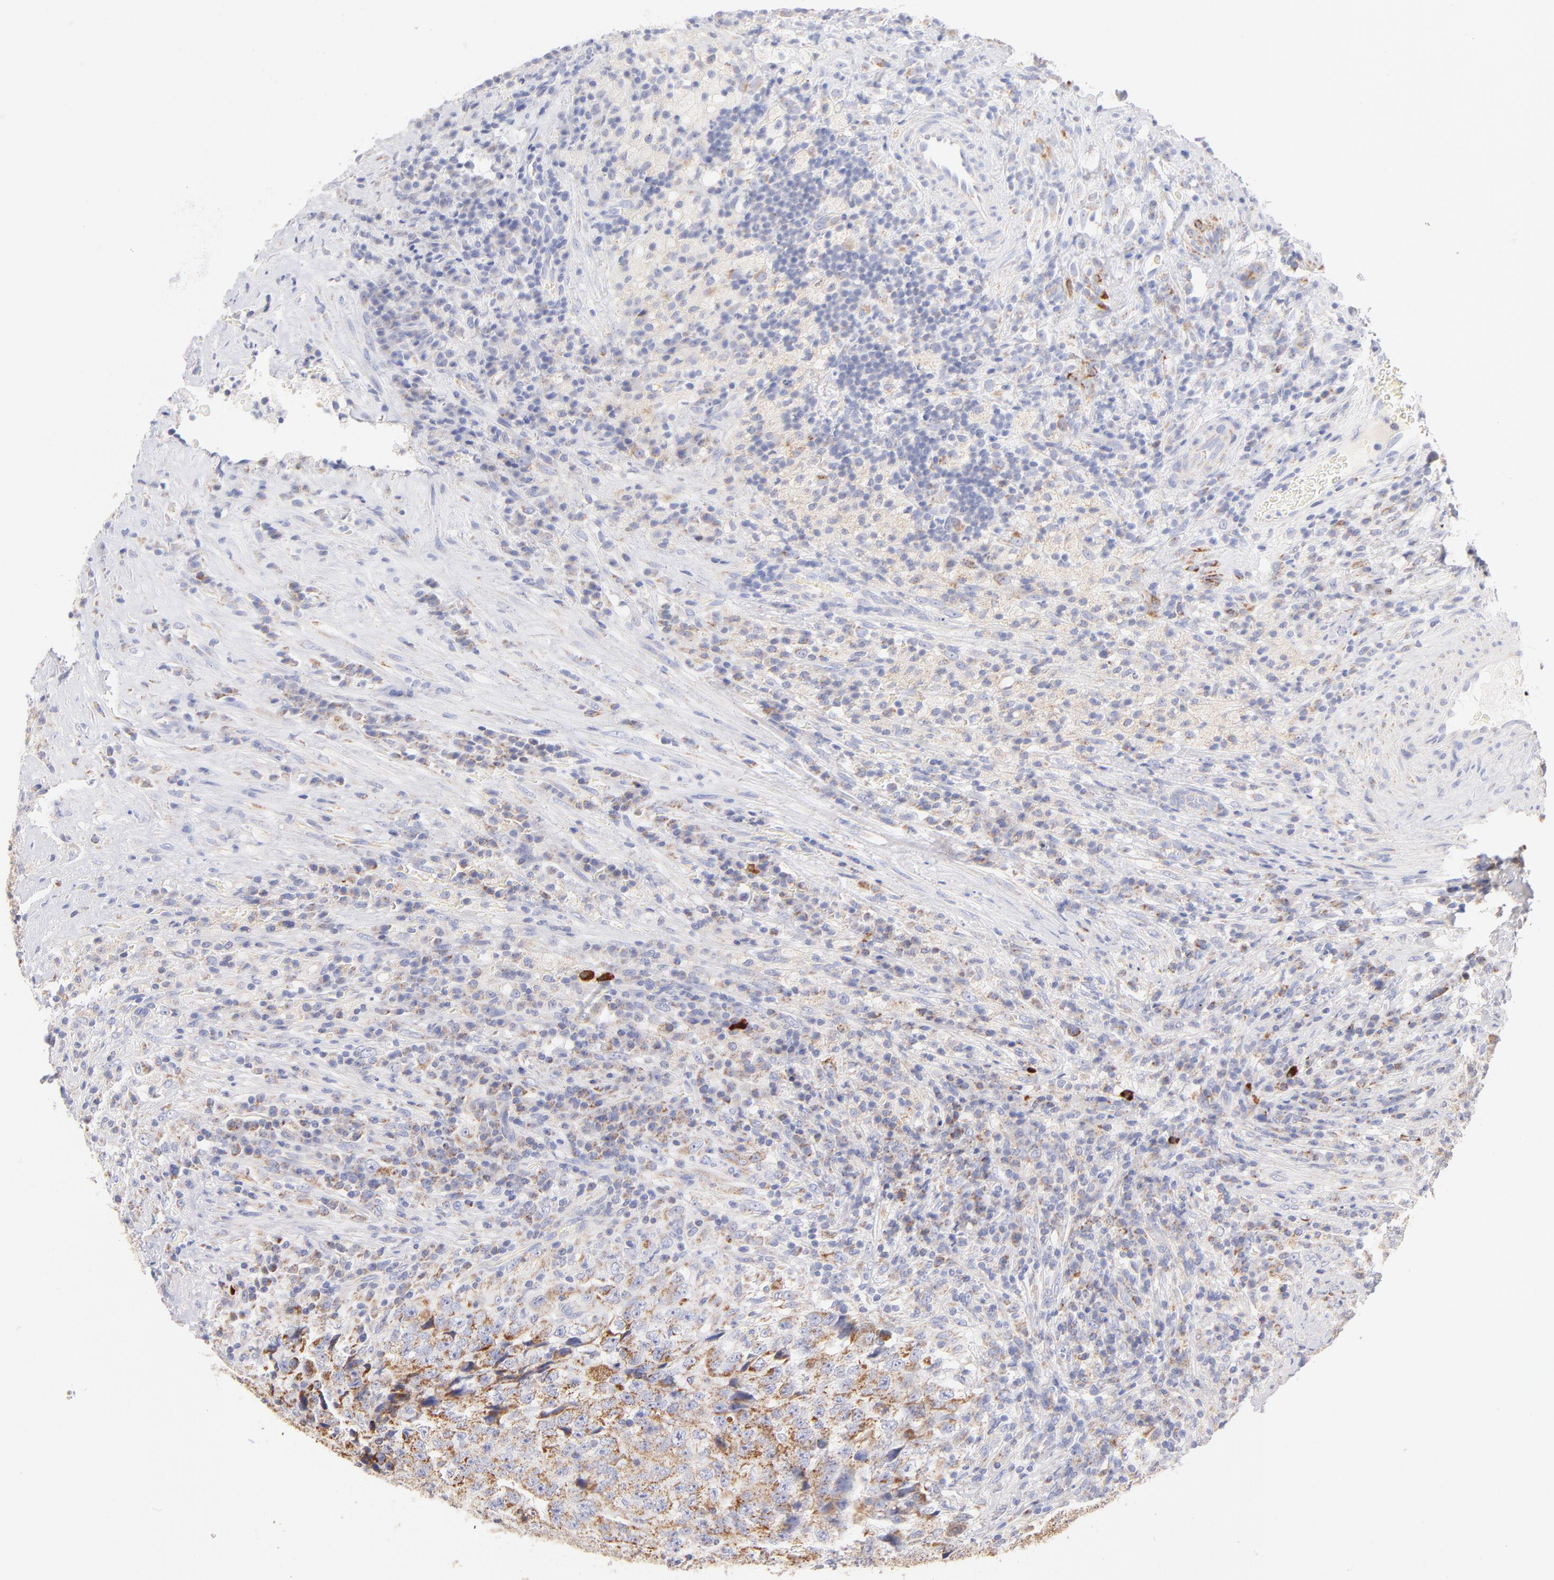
{"staining": {"intensity": "moderate", "quantity": ">75%", "location": "cytoplasmic/membranous"}, "tissue": "testis cancer", "cell_type": "Tumor cells", "image_type": "cancer", "snomed": [{"axis": "morphology", "description": "Necrosis, NOS"}, {"axis": "morphology", "description": "Carcinoma, Embryonal, NOS"}, {"axis": "topography", "description": "Testis"}], "caption": "Moderate cytoplasmic/membranous protein expression is seen in approximately >75% of tumor cells in testis cancer (embryonal carcinoma). (IHC, brightfield microscopy, high magnification).", "gene": "AIFM1", "patient": {"sex": "male", "age": 19}}